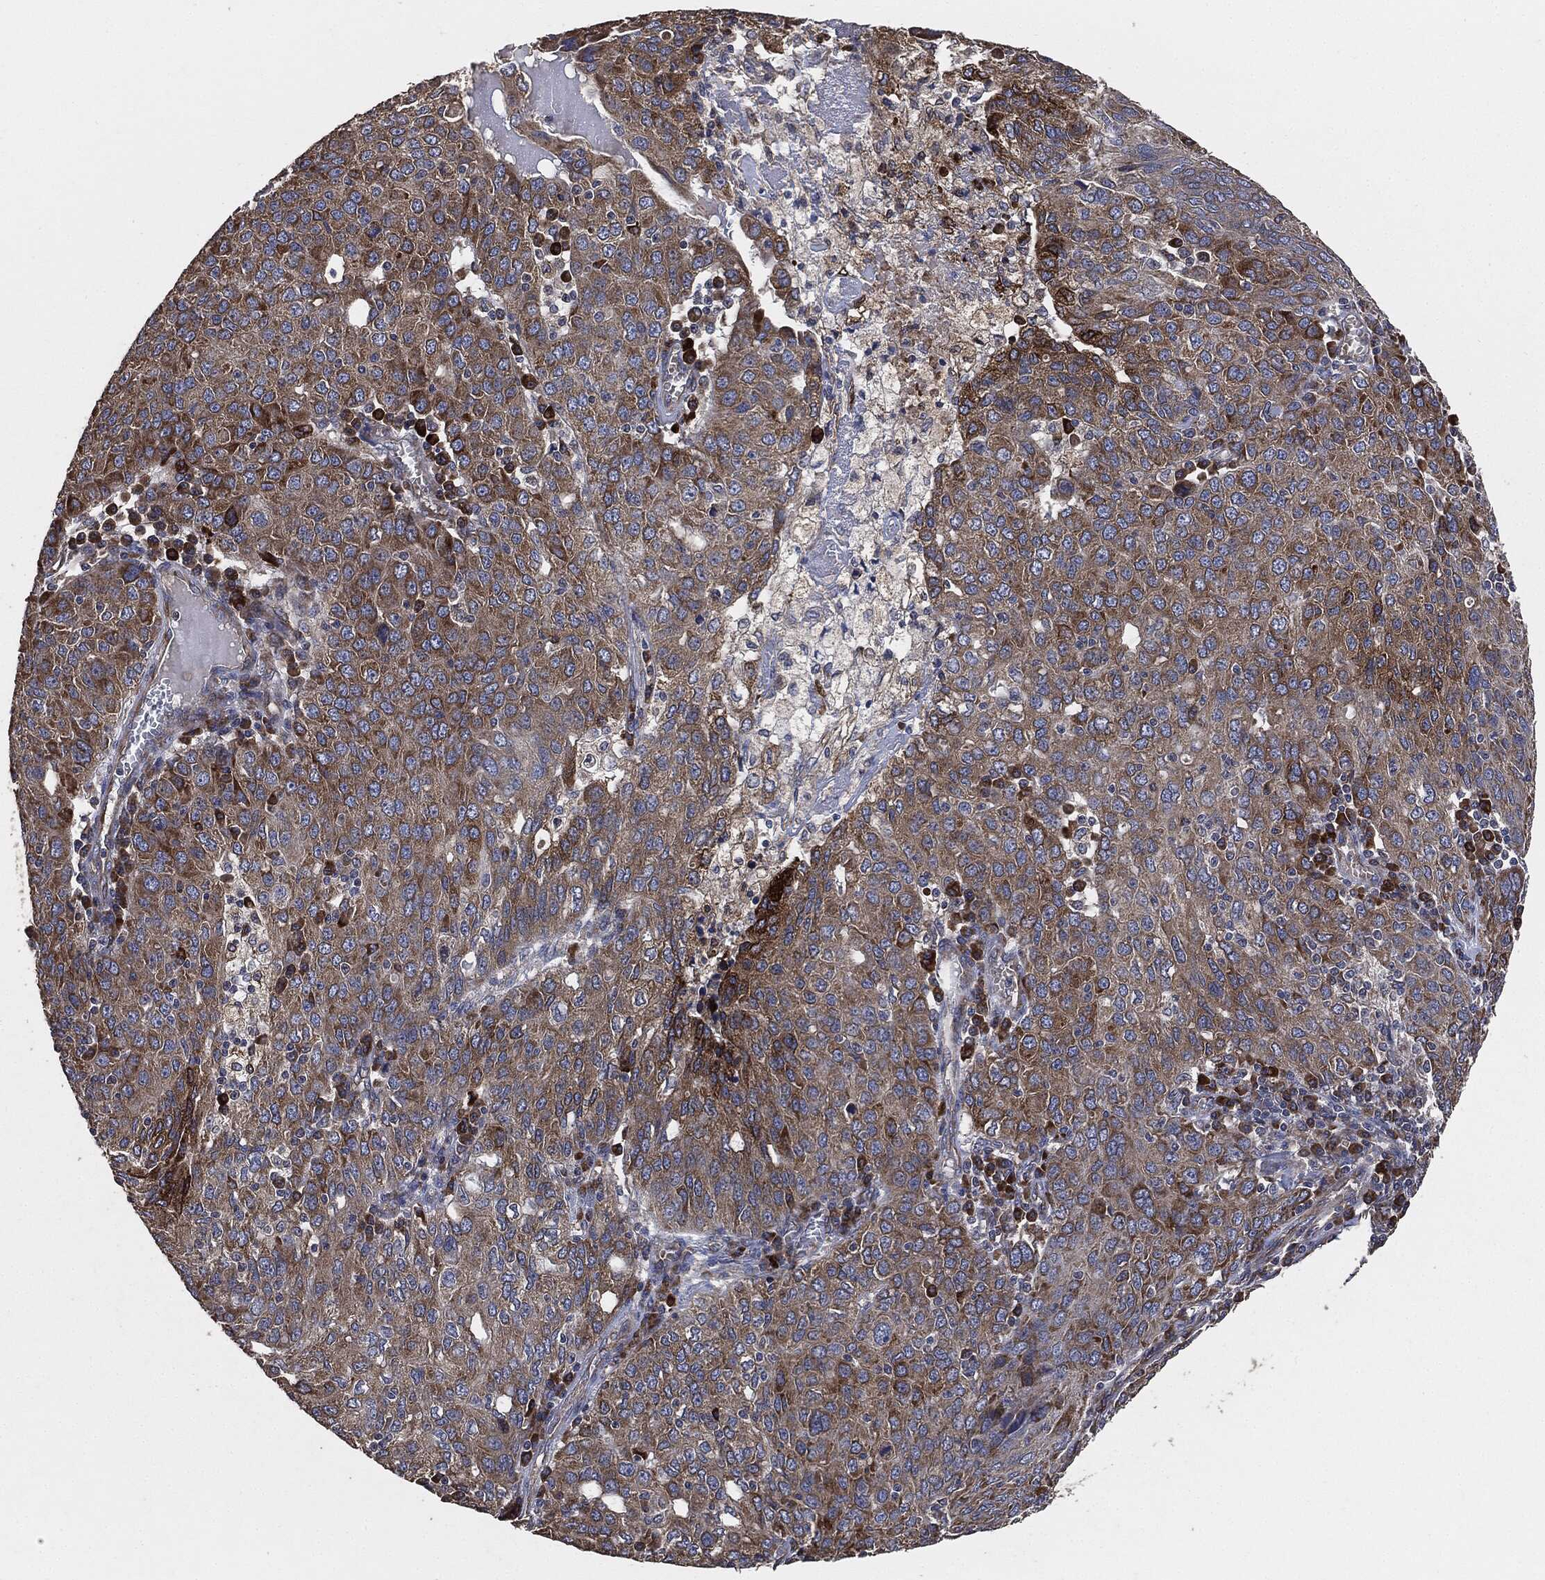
{"staining": {"intensity": "strong", "quantity": "<25%", "location": "cytoplasmic/membranous"}, "tissue": "ovarian cancer", "cell_type": "Tumor cells", "image_type": "cancer", "snomed": [{"axis": "morphology", "description": "Carcinoma, endometroid"}, {"axis": "topography", "description": "Ovary"}], "caption": "Immunohistochemical staining of ovarian endometroid carcinoma displays medium levels of strong cytoplasmic/membranous protein expression in about <25% of tumor cells.", "gene": "STK3", "patient": {"sex": "female", "age": 50}}